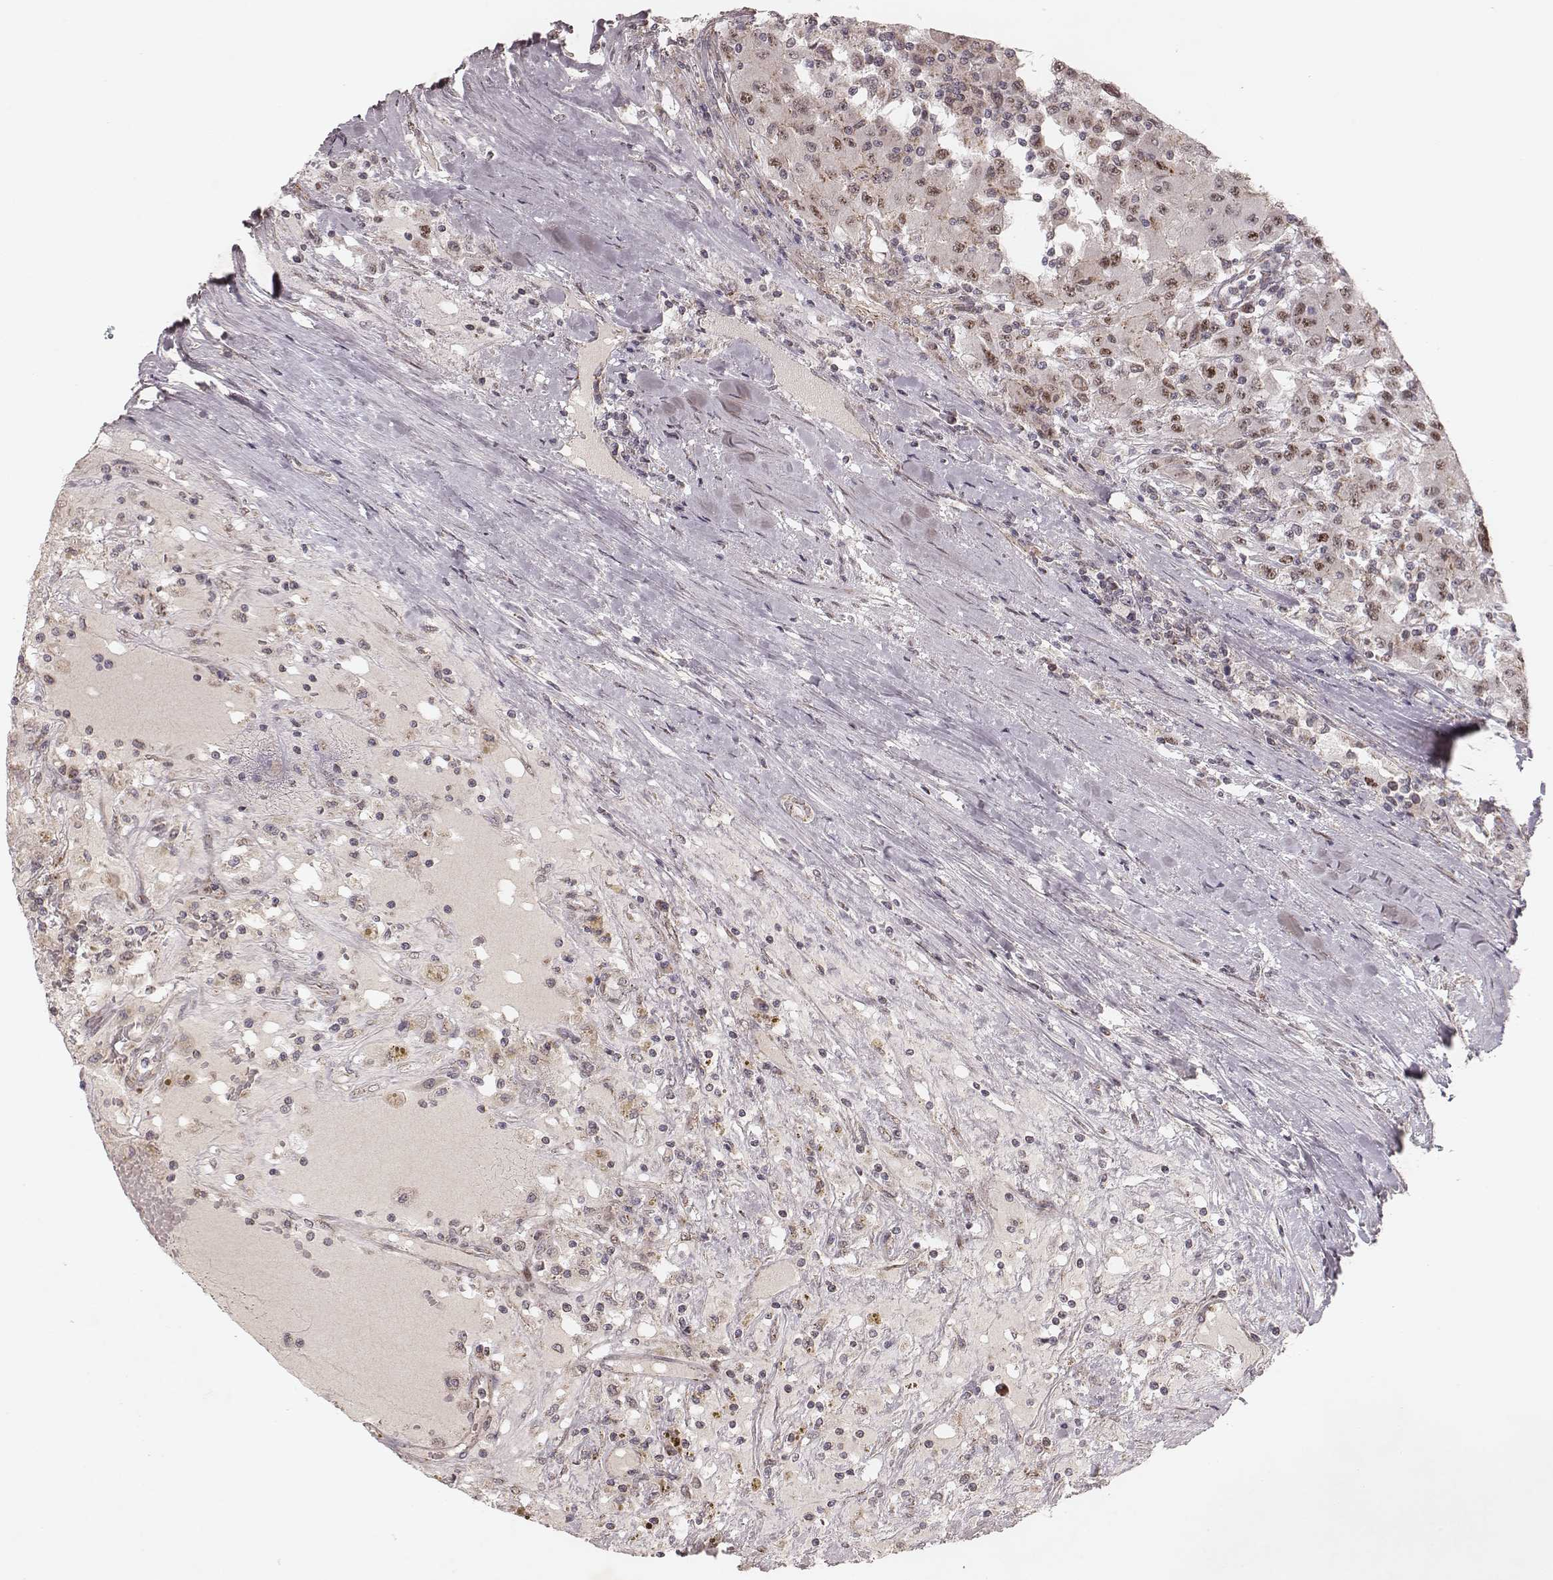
{"staining": {"intensity": "weak", "quantity": "25%-75%", "location": "cytoplasmic/membranous"}, "tissue": "renal cancer", "cell_type": "Tumor cells", "image_type": "cancer", "snomed": [{"axis": "morphology", "description": "Adenocarcinoma, NOS"}, {"axis": "topography", "description": "Kidney"}], "caption": "IHC photomicrograph of renal adenocarcinoma stained for a protein (brown), which exhibits low levels of weak cytoplasmic/membranous staining in about 25%-75% of tumor cells.", "gene": "NDUFA7", "patient": {"sex": "female", "age": 67}}